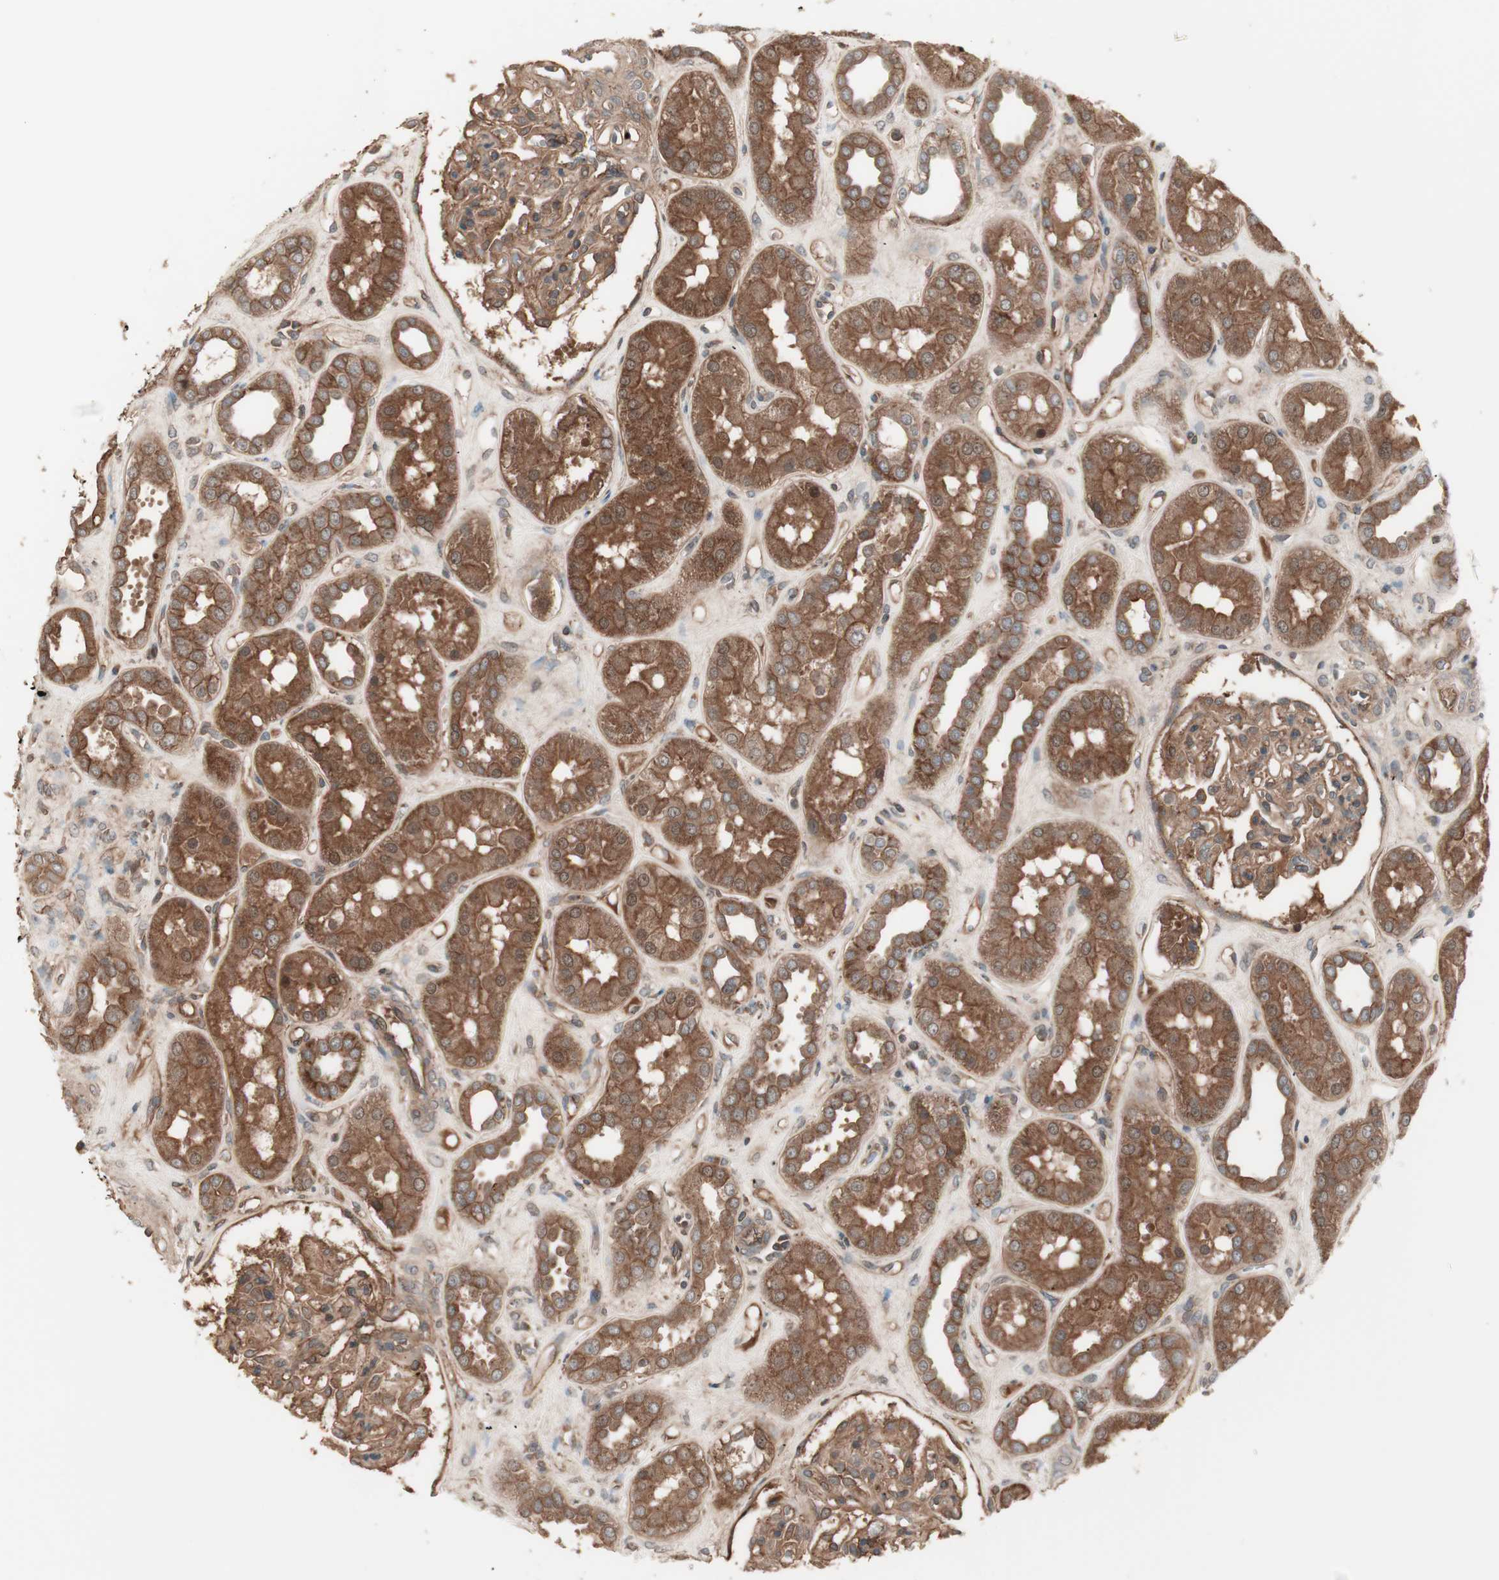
{"staining": {"intensity": "moderate", "quantity": ">75%", "location": "cytoplasmic/membranous"}, "tissue": "kidney", "cell_type": "Cells in glomeruli", "image_type": "normal", "snomed": [{"axis": "morphology", "description": "Normal tissue, NOS"}, {"axis": "topography", "description": "Kidney"}], "caption": "High-magnification brightfield microscopy of normal kidney stained with DAB (brown) and counterstained with hematoxylin (blue). cells in glomeruli exhibit moderate cytoplasmic/membranous positivity is seen in about>75% of cells.", "gene": "TFPI", "patient": {"sex": "male", "age": 59}}